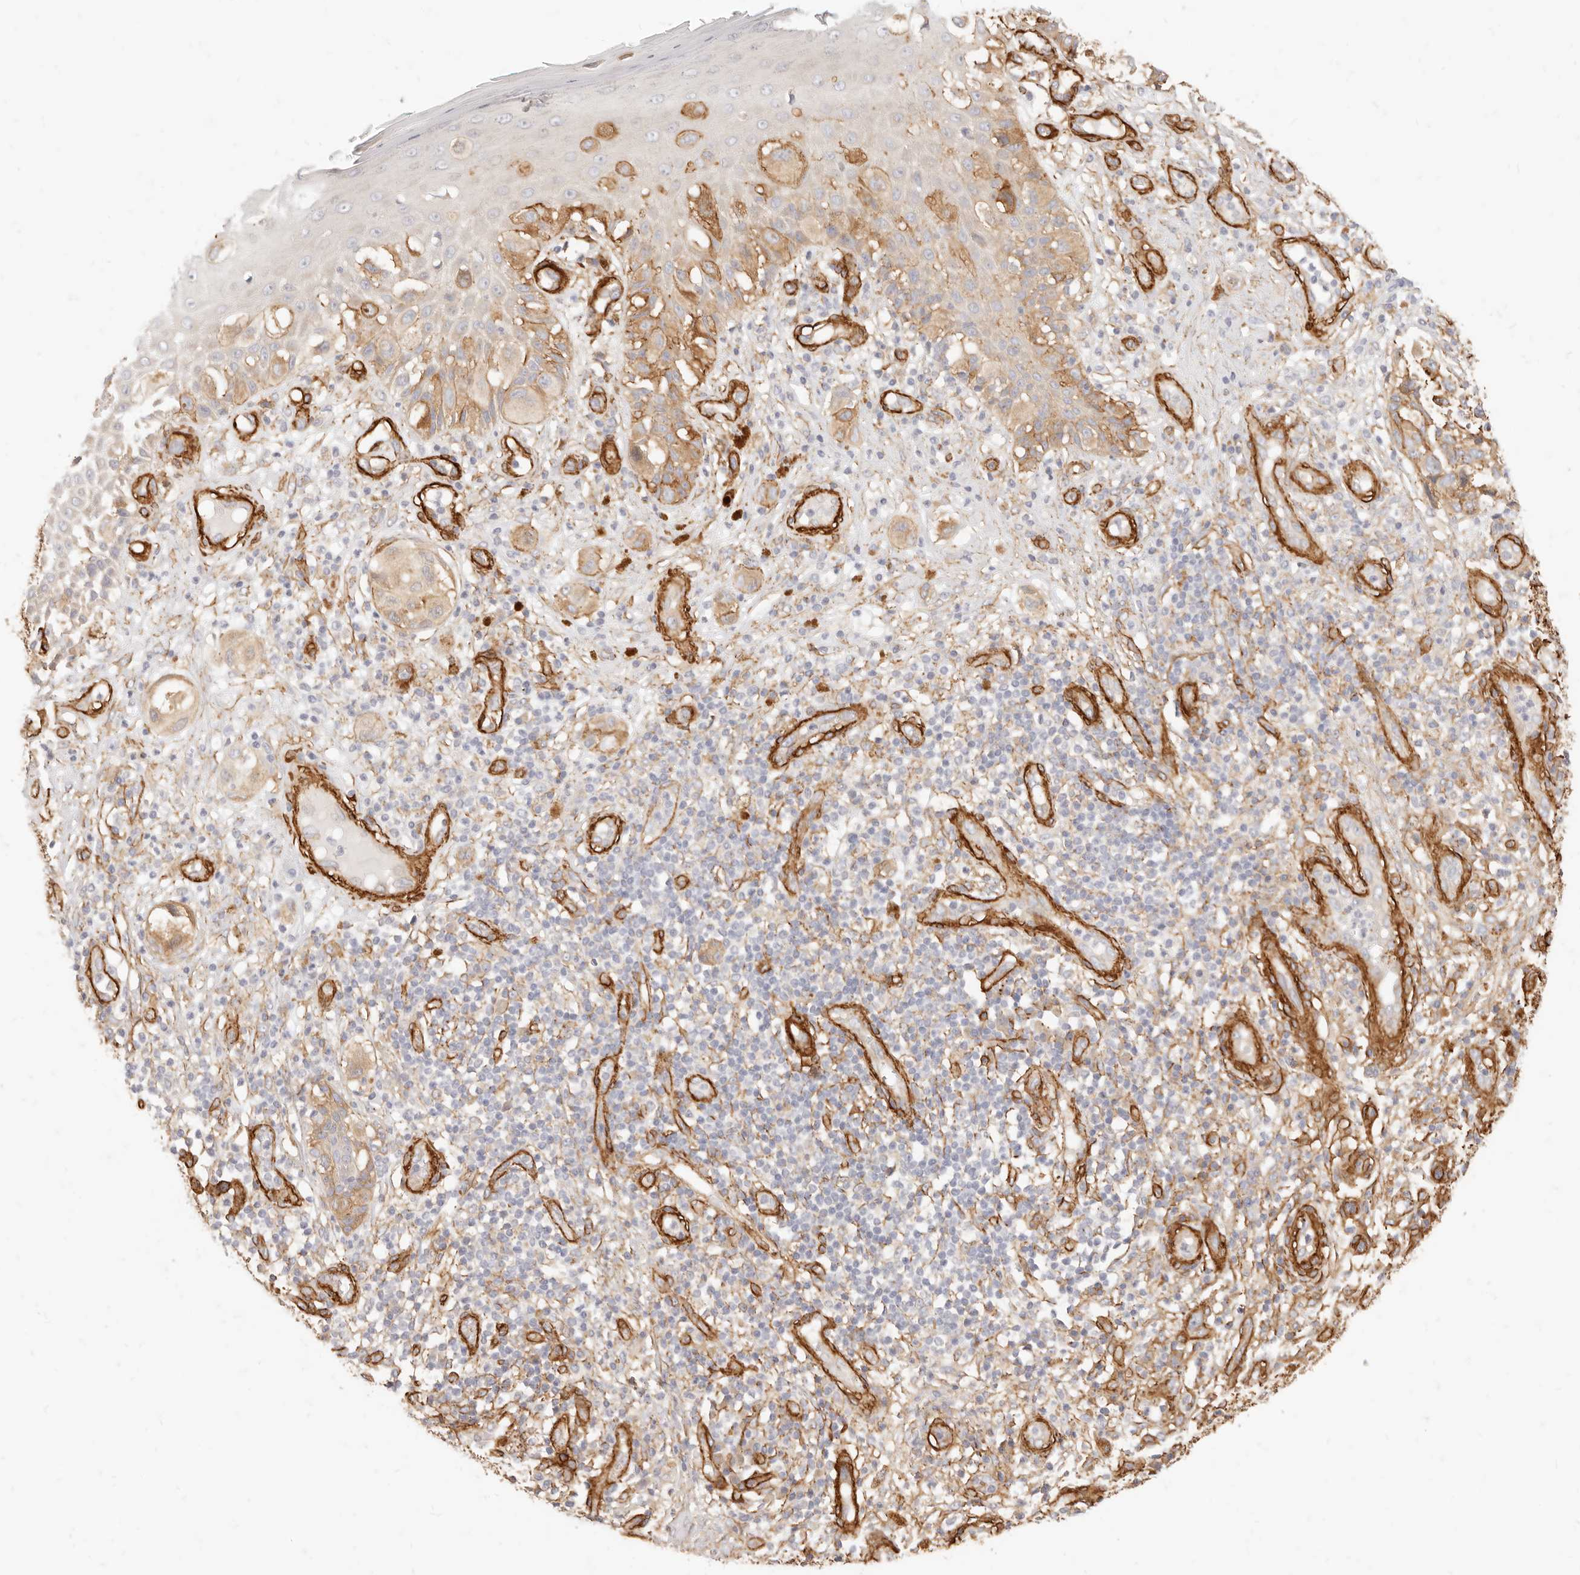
{"staining": {"intensity": "weak", "quantity": "<25%", "location": "cytoplasmic/membranous"}, "tissue": "melanoma", "cell_type": "Tumor cells", "image_type": "cancer", "snomed": [{"axis": "morphology", "description": "Malignant melanoma, NOS"}, {"axis": "topography", "description": "Skin"}], "caption": "Micrograph shows no significant protein expression in tumor cells of malignant melanoma.", "gene": "TMTC2", "patient": {"sex": "female", "age": 81}}